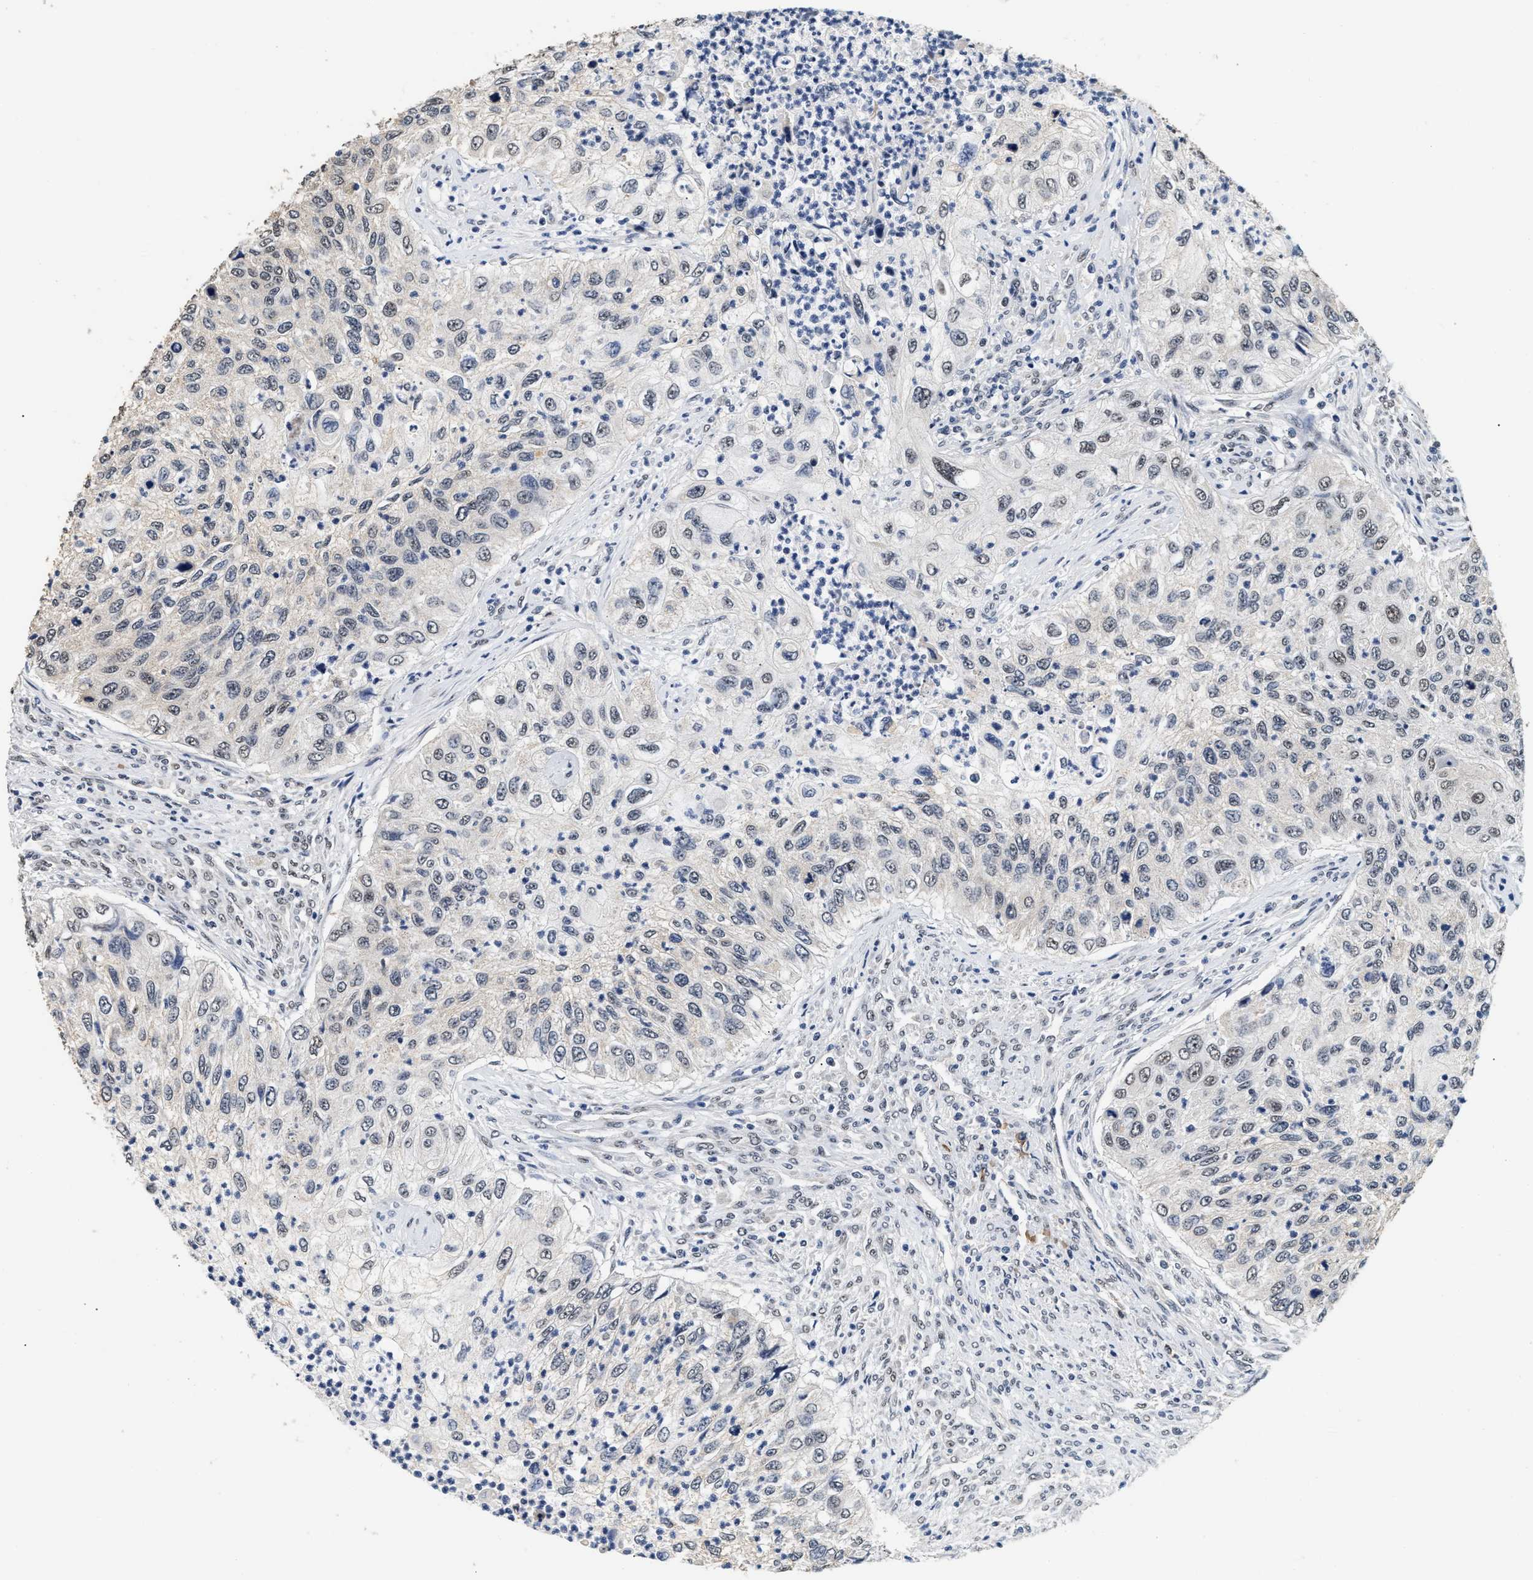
{"staining": {"intensity": "negative", "quantity": "none", "location": "none"}, "tissue": "urothelial cancer", "cell_type": "Tumor cells", "image_type": "cancer", "snomed": [{"axis": "morphology", "description": "Urothelial carcinoma, High grade"}, {"axis": "topography", "description": "Urinary bladder"}], "caption": "High magnification brightfield microscopy of urothelial carcinoma (high-grade) stained with DAB (3,3'-diaminobenzidine) (brown) and counterstained with hematoxylin (blue): tumor cells show no significant staining.", "gene": "THOC1", "patient": {"sex": "female", "age": 60}}